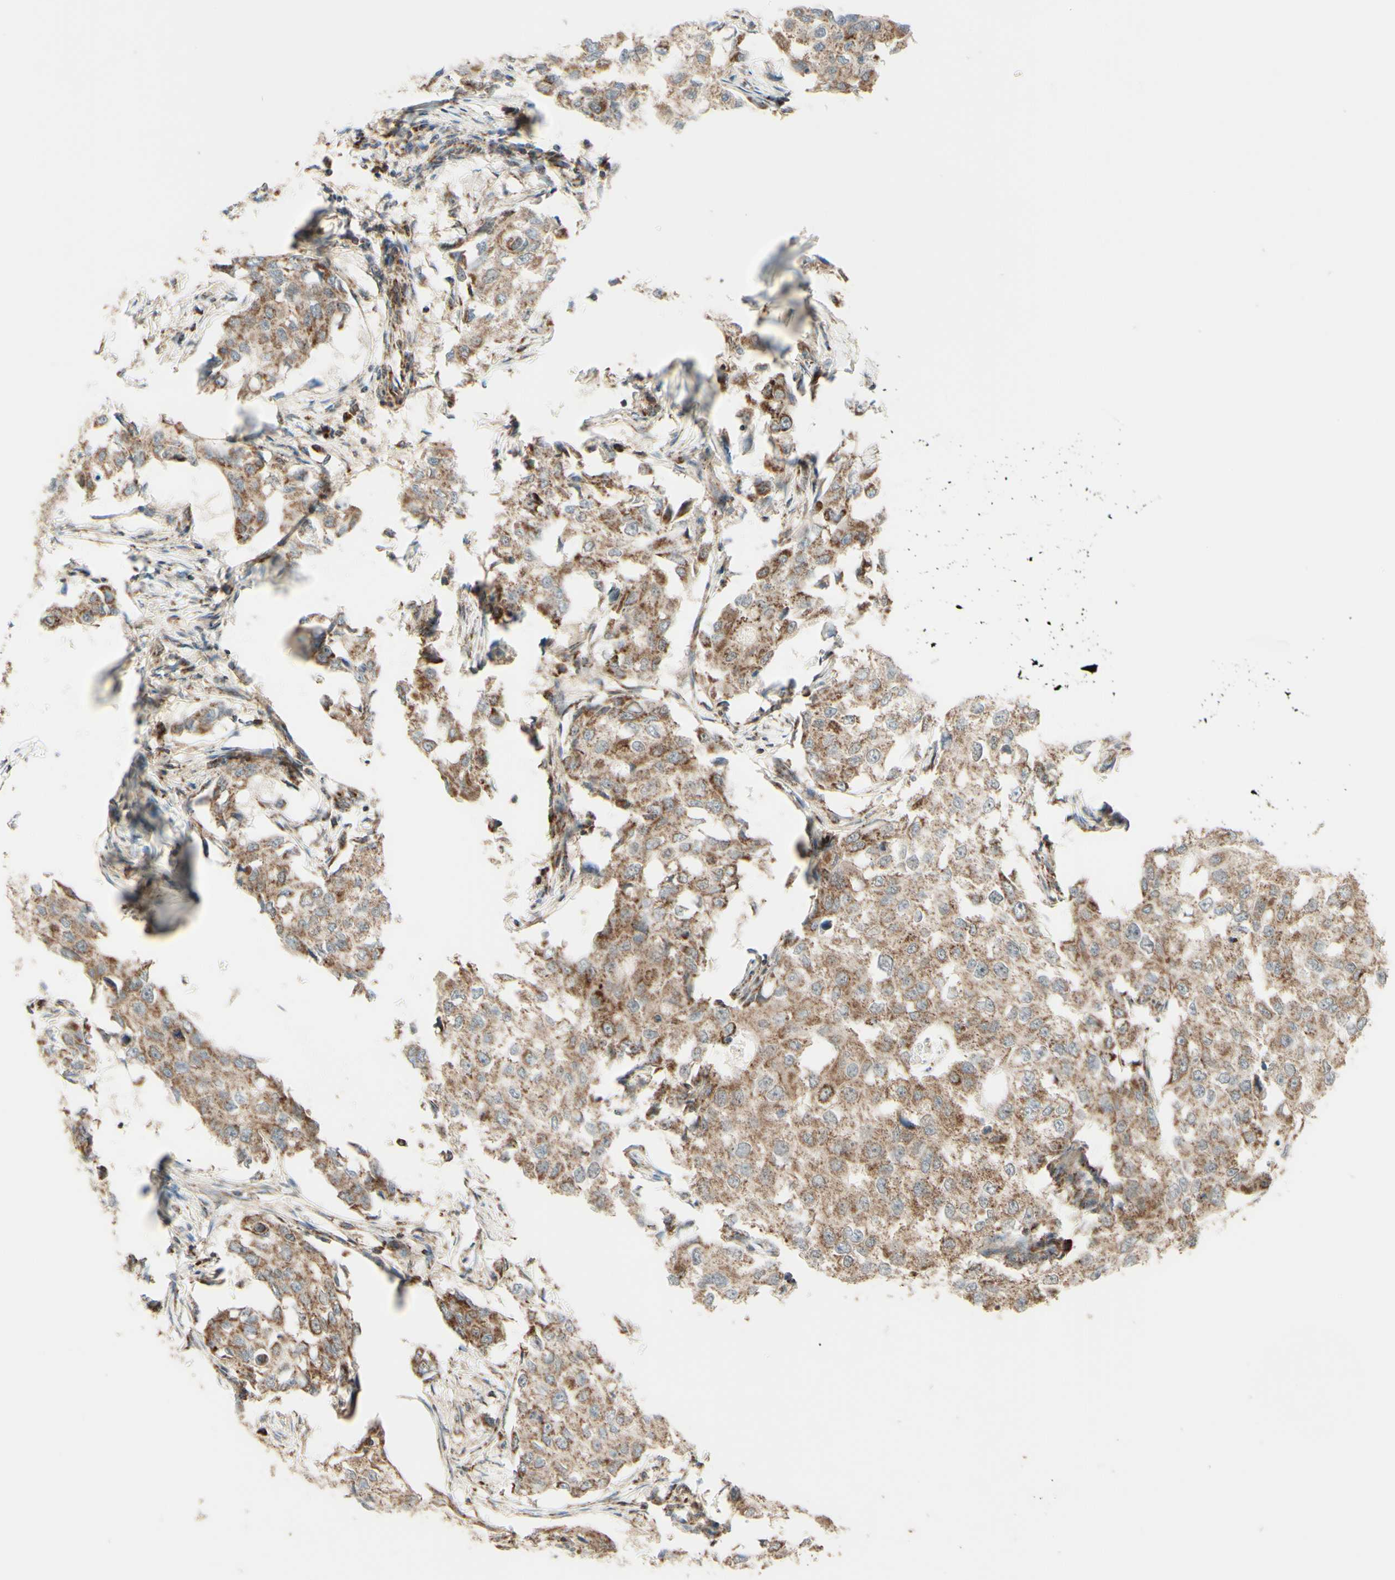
{"staining": {"intensity": "moderate", "quantity": ">75%", "location": "cytoplasmic/membranous"}, "tissue": "breast cancer", "cell_type": "Tumor cells", "image_type": "cancer", "snomed": [{"axis": "morphology", "description": "Duct carcinoma"}, {"axis": "topography", "description": "Breast"}], "caption": "Breast intraductal carcinoma stained with DAB immunohistochemistry (IHC) demonstrates medium levels of moderate cytoplasmic/membranous staining in about >75% of tumor cells.", "gene": "DHRS3", "patient": {"sex": "female", "age": 27}}